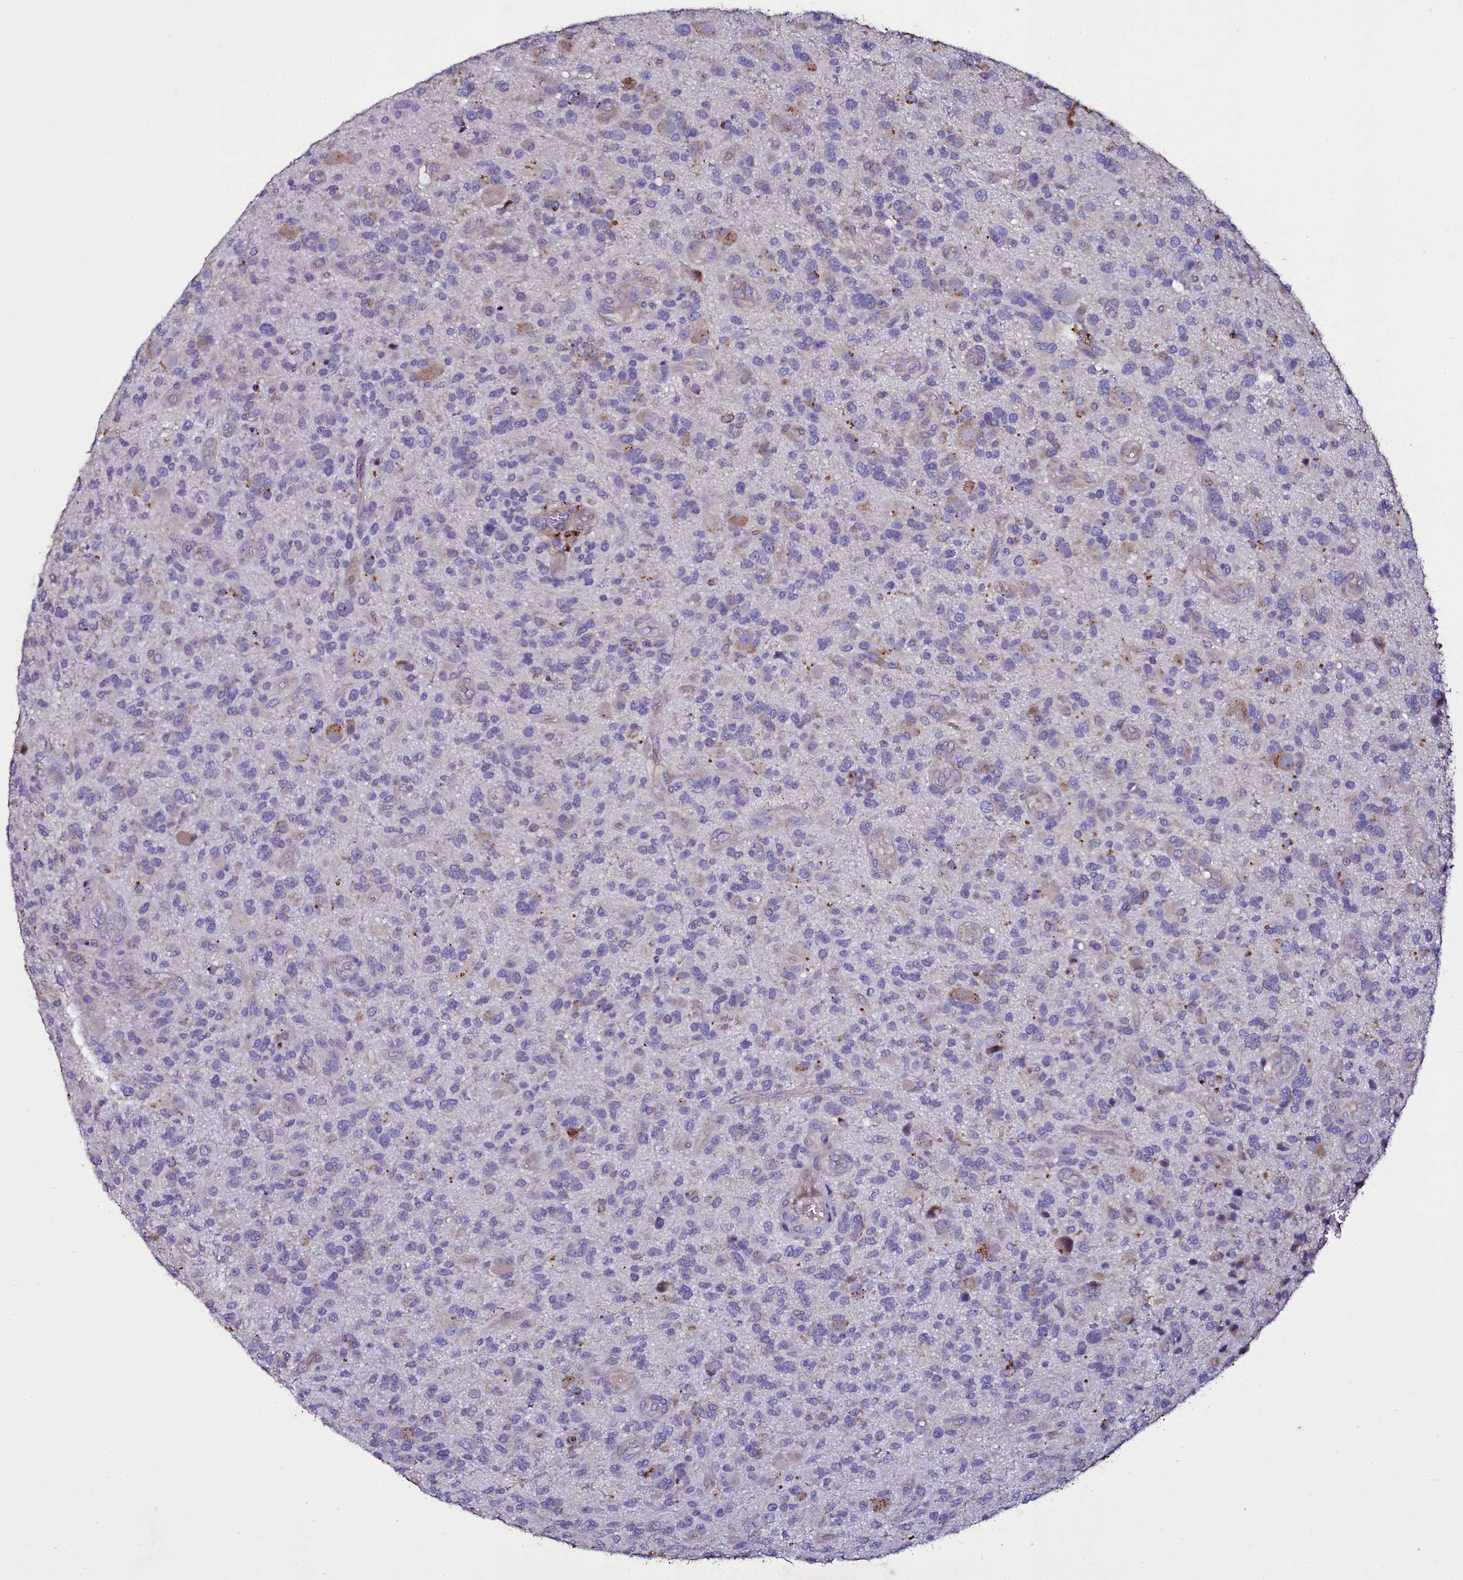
{"staining": {"intensity": "negative", "quantity": "none", "location": "none"}, "tissue": "glioma", "cell_type": "Tumor cells", "image_type": "cancer", "snomed": [{"axis": "morphology", "description": "Glioma, malignant, High grade"}, {"axis": "topography", "description": "Brain"}], "caption": "High power microscopy photomicrograph of an immunohistochemistry histopathology image of glioma, revealing no significant expression in tumor cells.", "gene": "SELENOT", "patient": {"sex": "male", "age": 47}}